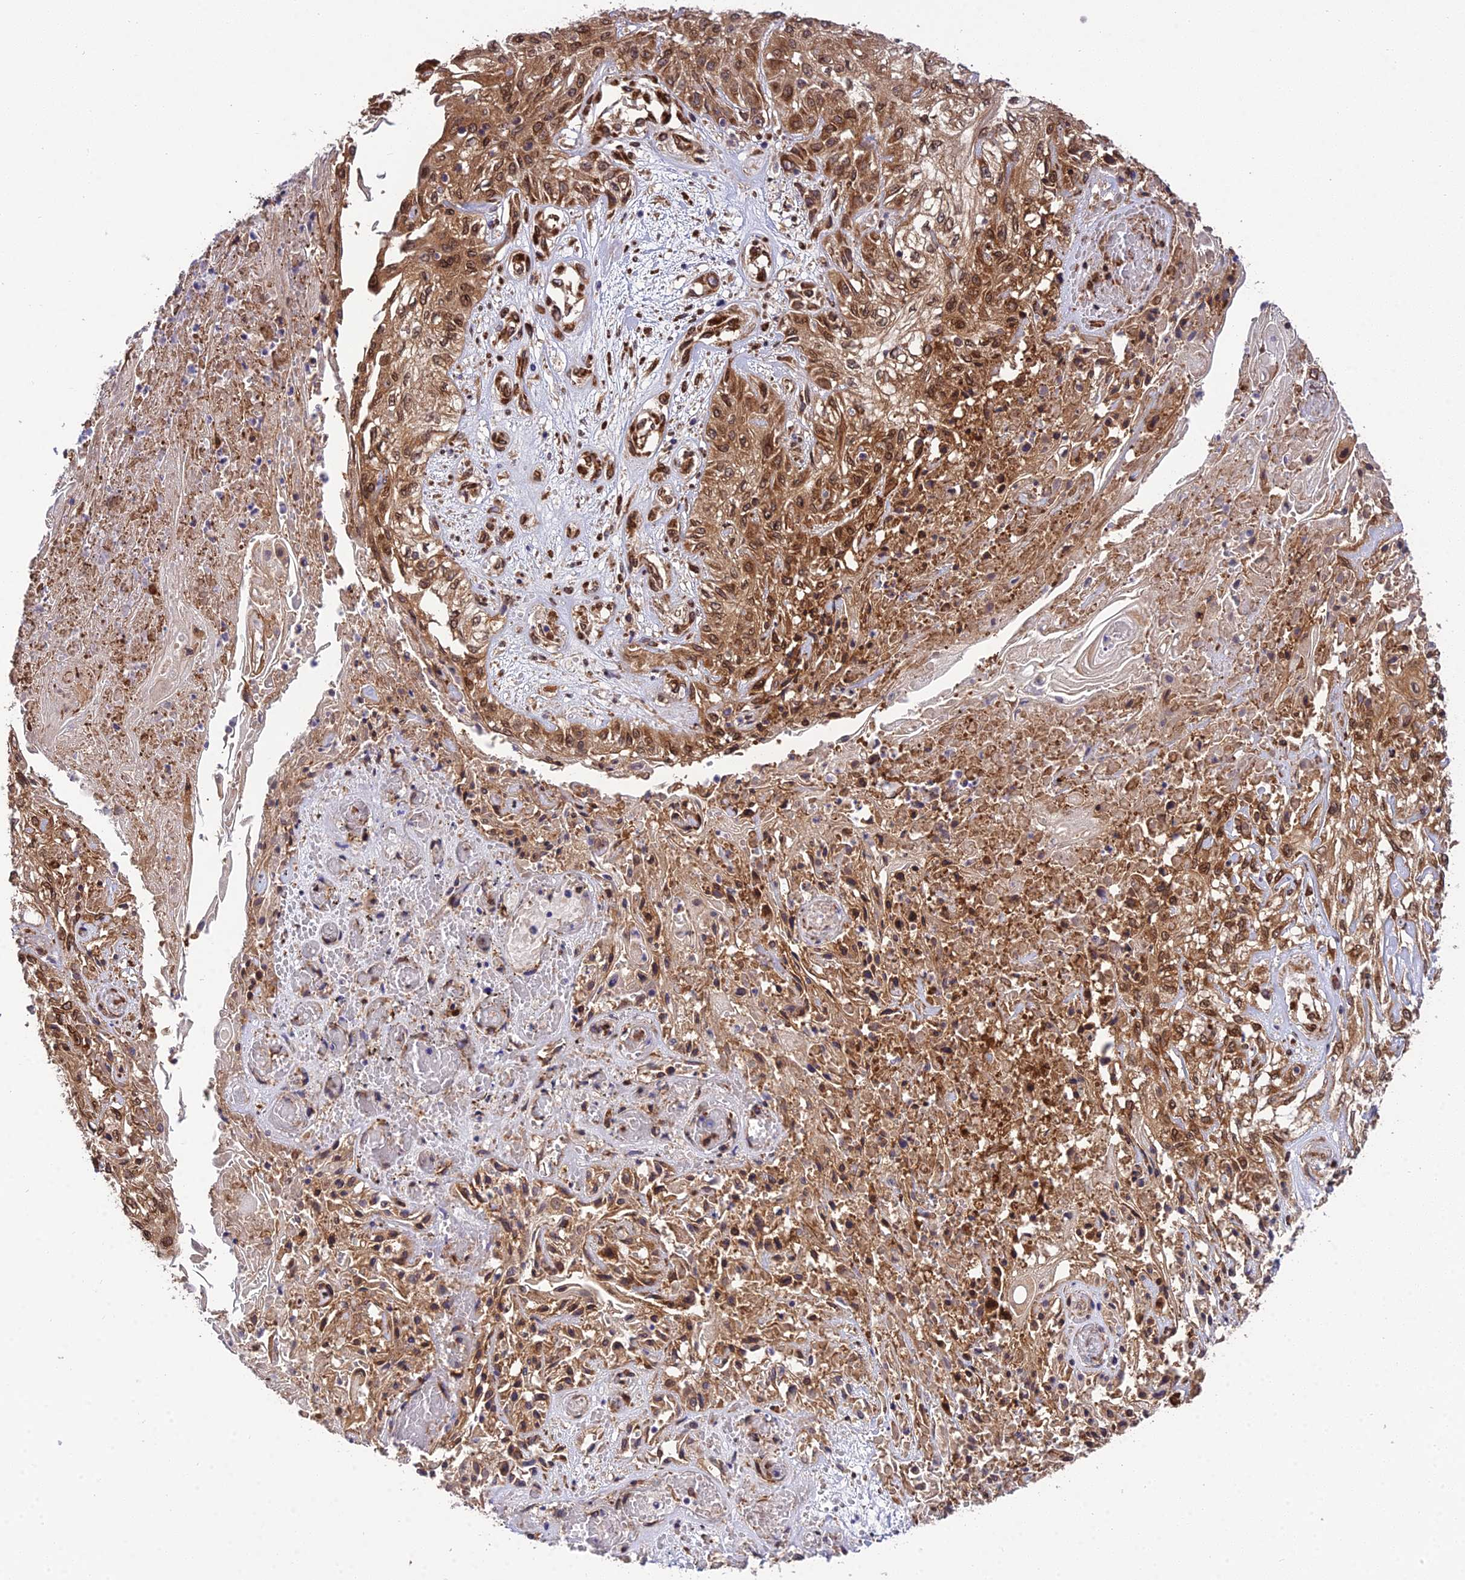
{"staining": {"intensity": "strong", "quantity": ">75%", "location": "cytoplasmic/membranous,nuclear"}, "tissue": "skin cancer", "cell_type": "Tumor cells", "image_type": "cancer", "snomed": [{"axis": "morphology", "description": "Squamous cell carcinoma, NOS"}, {"axis": "morphology", "description": "Squamous cell carcinoma, metastatic, NOS"}, {"axis": "topography", "description": "Skin"}, {"axis": "topography", "description": "Lymph node"}], "caption": "Protein analysis of skin cancer tissue demonstrates strong cytoplasmic/membranous and nuclear positivity in approximately >75% of tumor cells.", "gene": "DHCR7", "patient": {"sex": "male", "age": 75}}